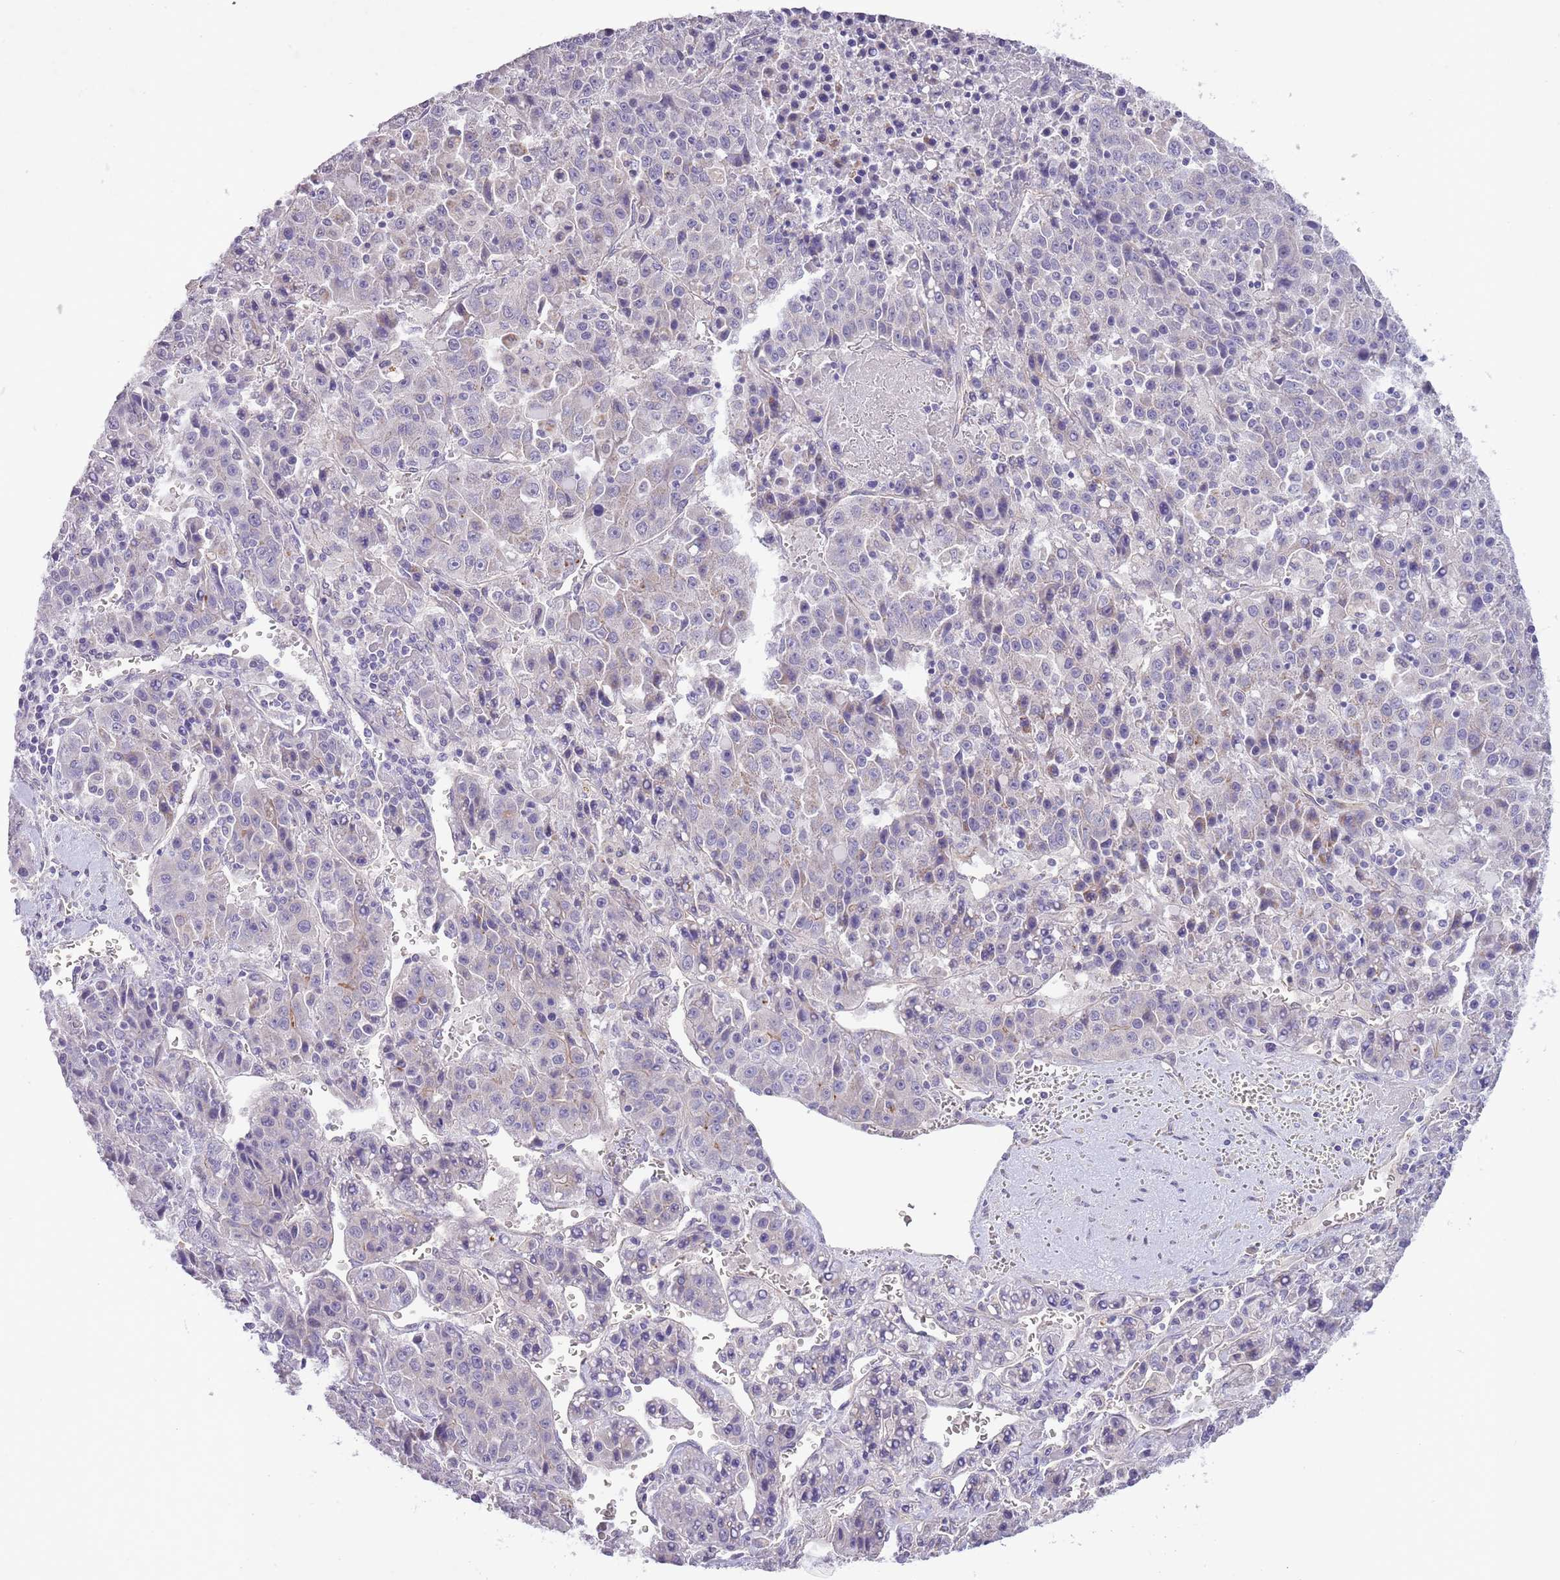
{"staining": {"intensity": "negative", "quantity": "none", "location": "none"}, "tissue": "liver cancer", "cell_type": "Tumor cells", "image_type": "cancer", "snomed": [{"axis": "morphology", "description": "Carcinoma, Hepatocellular, NOS"}, {"axis": "topography", "description": "Liver"}], "caption": "DAB immunohistochemical staining of liver hepatocellular carcinoma demonstrates no significant staining in tumor cells.", "gene": "ZNF658", "patient": {"sex": "female", "age": 53}}